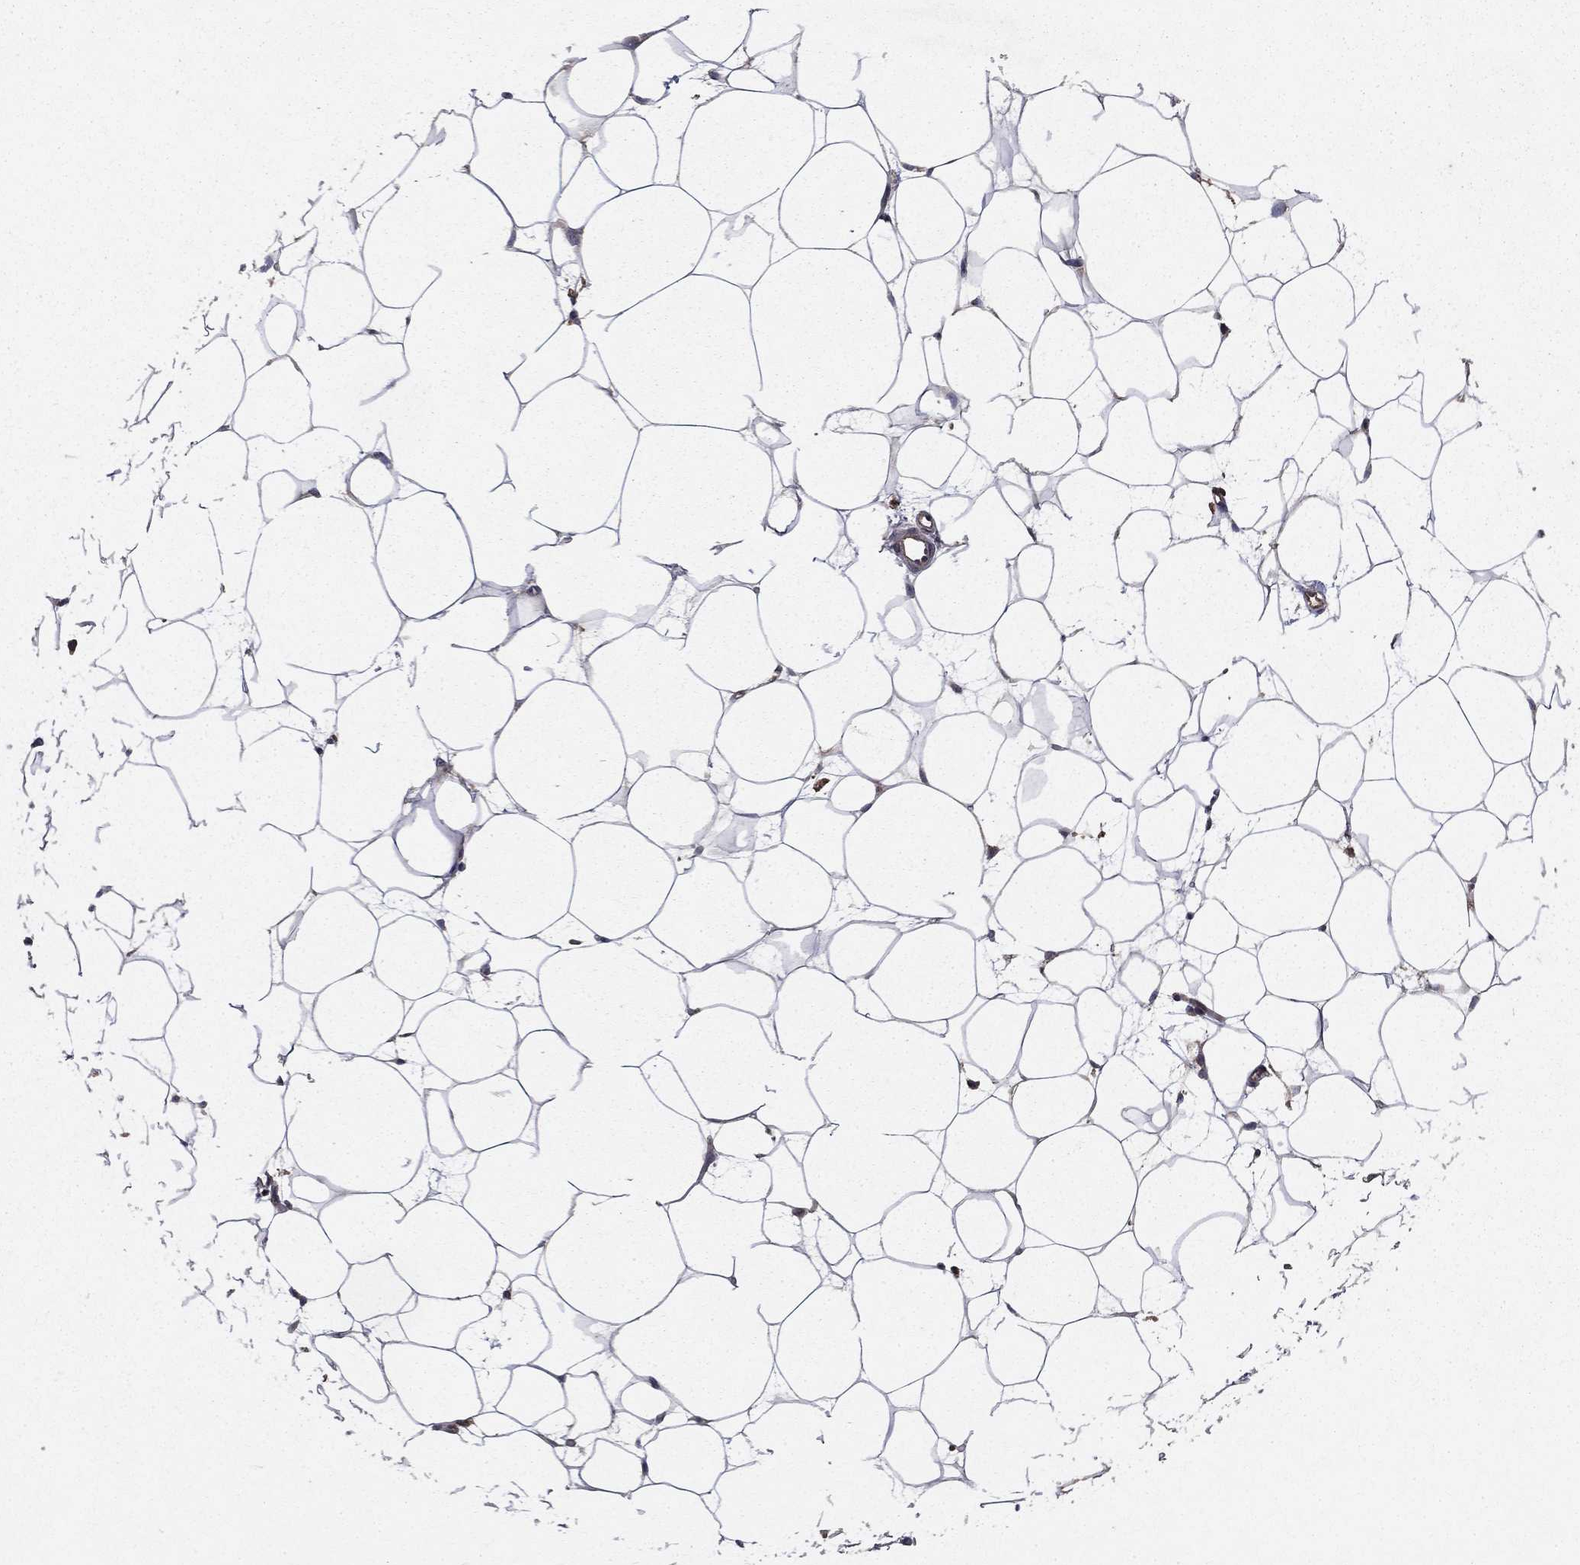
{"staining": {"intensity": "negative", "quantity": "none", "location": "none"}, "tissue": "breast", "cell_type": "Adipocytes", "image_type": "normal", "snomed": [{"axis": "morphology", "description": "Normal tissue, NOS"}, {"axis": "topography", "description": "Breast"}], "caption": "DAB (3,3'-diaminobenzidine) immunohistochemical staining of benign human breast reveals no significant expression in adipocytes.", "gene": "BABAM2", "patient": {"sex": "female", "age": 37}}